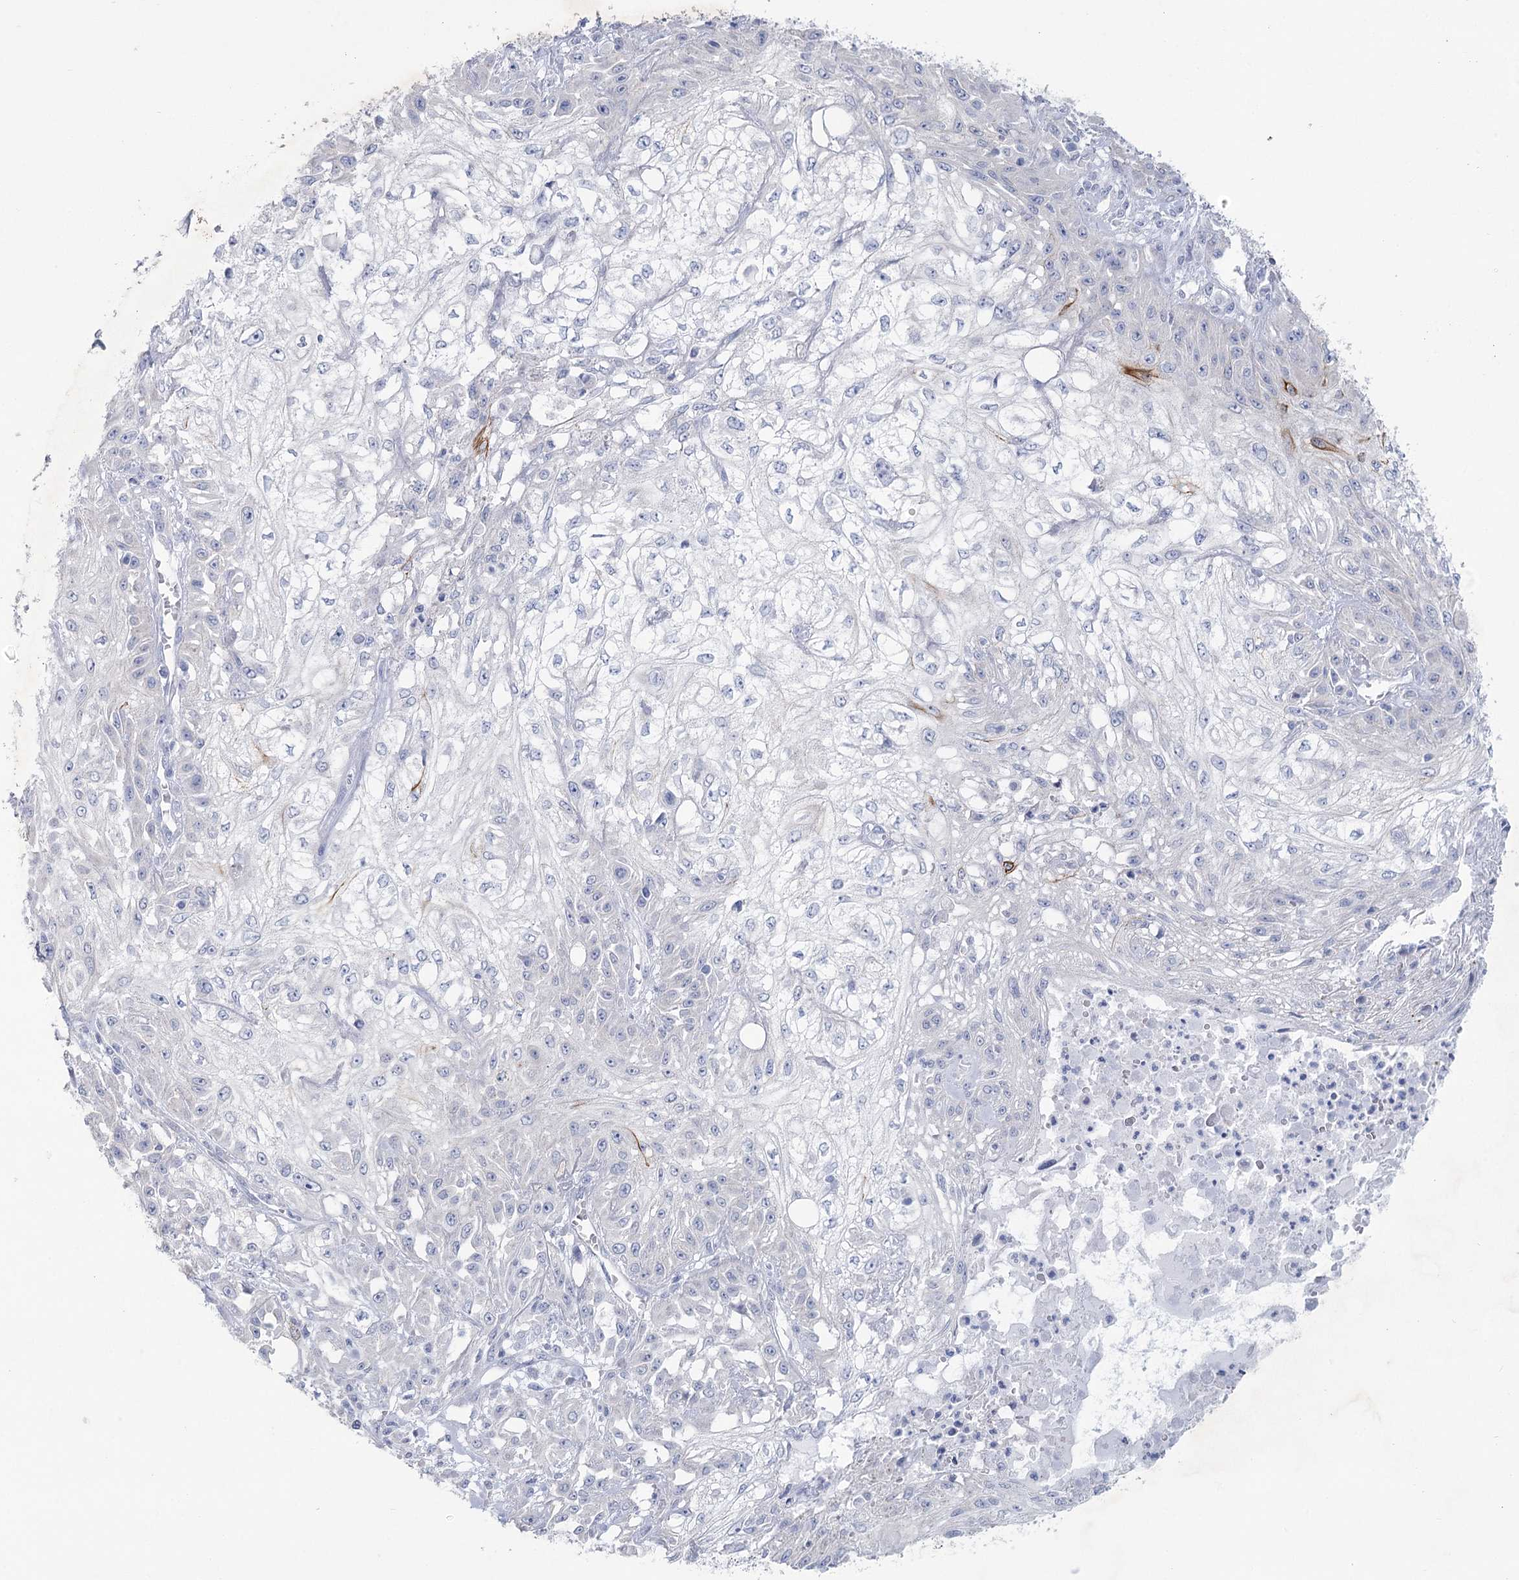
{"staining": {"intensity": "negative", "quantity": "none", "location": "none"}, "tissue": "skin cancer", "cell_type": "Tumor cells", "image_type": "cancer", "snomed": [{"axis": "morphology", "description": "Squamous cell carcinoma, NOS"}, {"axis": "morphology", "description": "Squamous cell carcinoma, metastatic, NOS"}, {"axis": "topography", "description": "Skin"}, {"axis": "topography", "description": "Lymph node"}], "caption": "Tumor cells are negative for brown protein staining in skin cancer (squamous cell carcinoma).", "gene": "CCDC88A", "patient": {"sex": "male", "age": 75}}